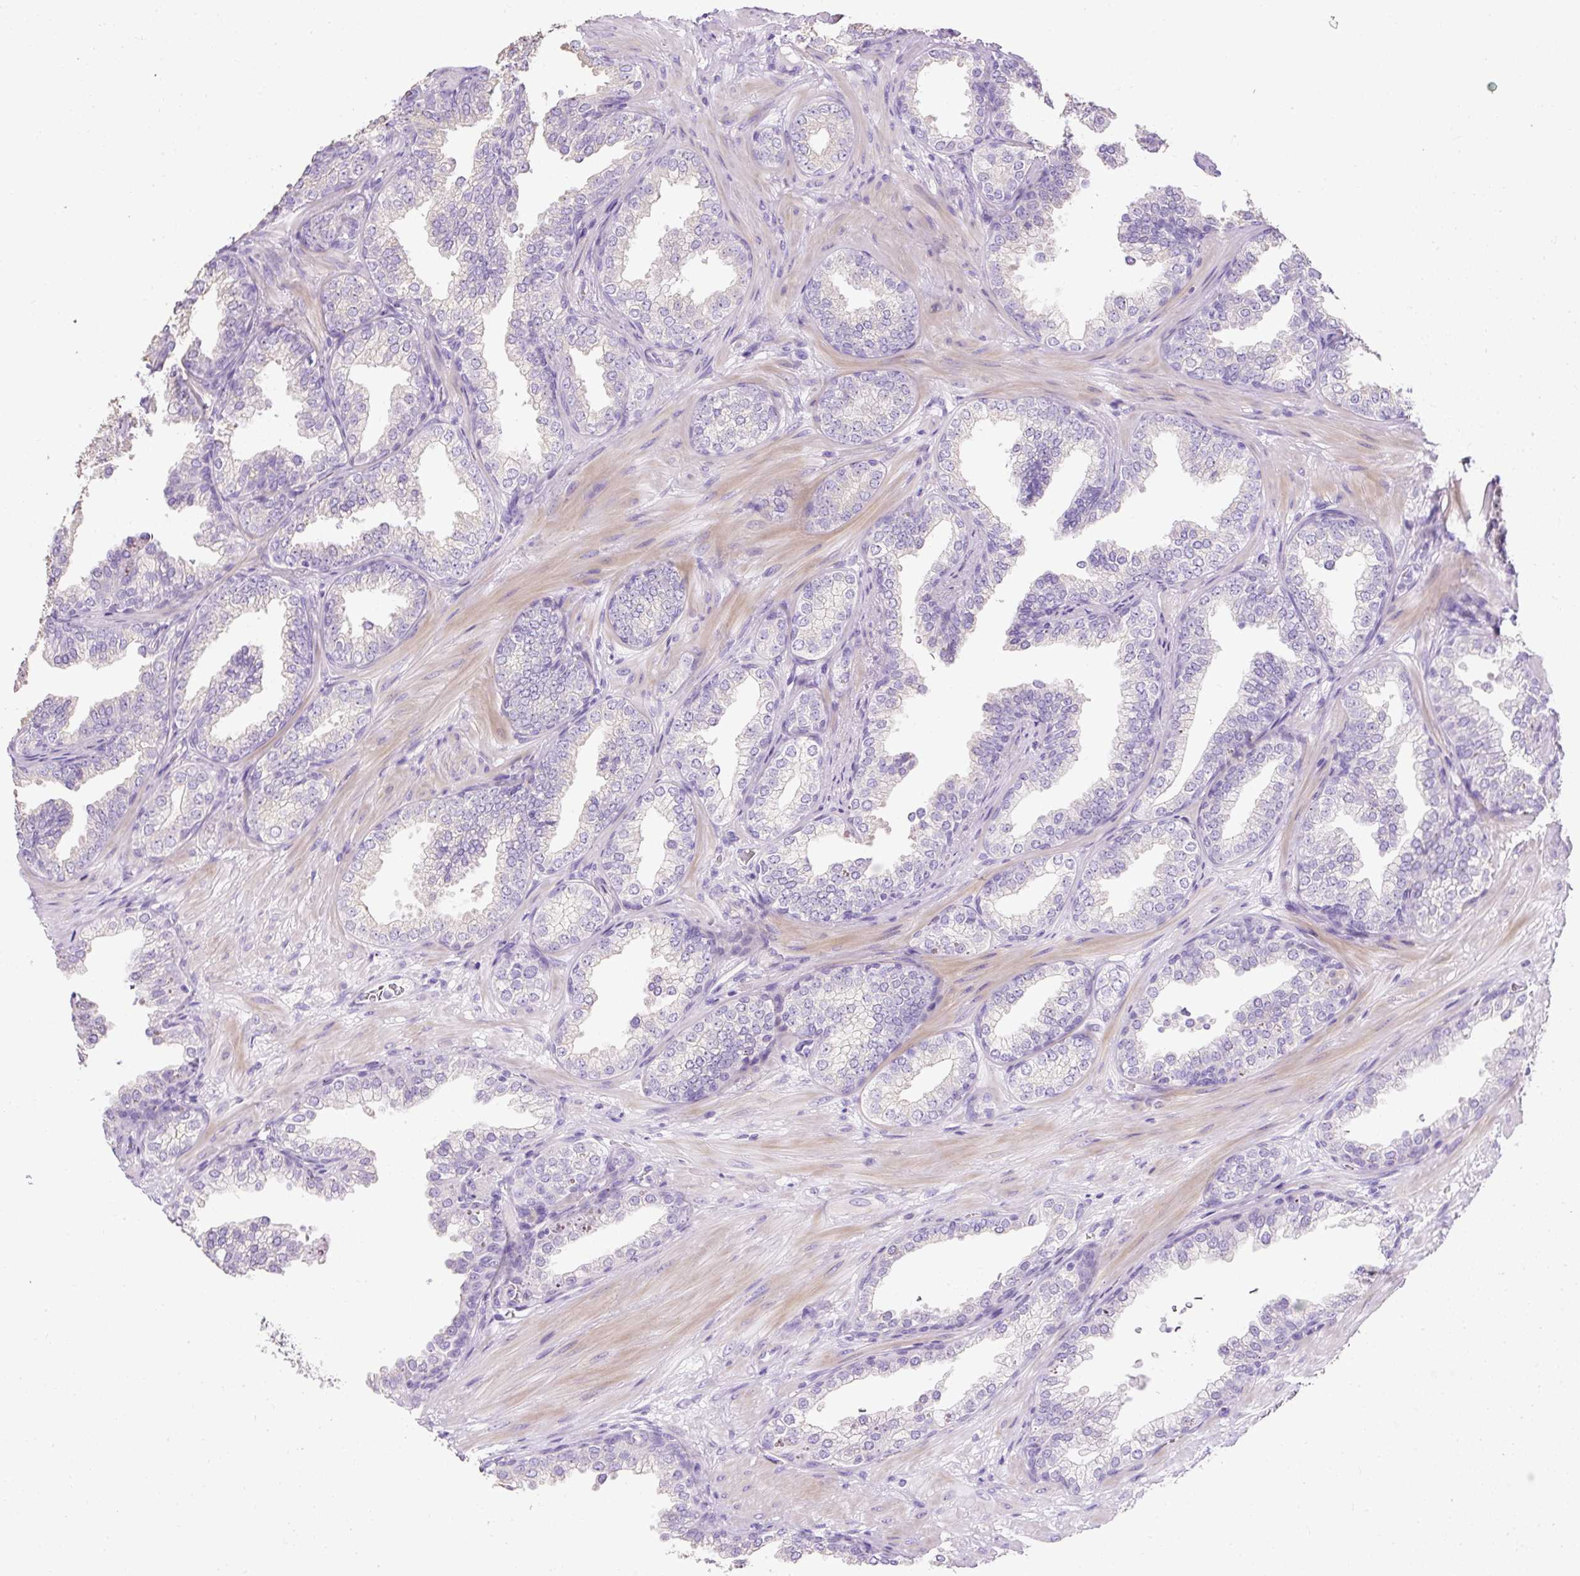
{"staining": {"intensity": "negative", "quantity": "none", "location": "none"}, "tissue": "prostate cancer", "cell_type": "Tumor cells", "image_type": "cancer", "snomed": [{"axis": "morphology", "description": "Adenocarcinoma, High grade"}, {"axis": "topography", "description": "Prostate"}], "caption": "An IHC histopathology image of adenocarcinoma (high-grade) (prostate) is shown. There is no staining in tumor cells of adenocarcinoma (high-grade) (prostate).", "gene": "C2CD4C", "patient": {"sex": "male", "age": 58}}